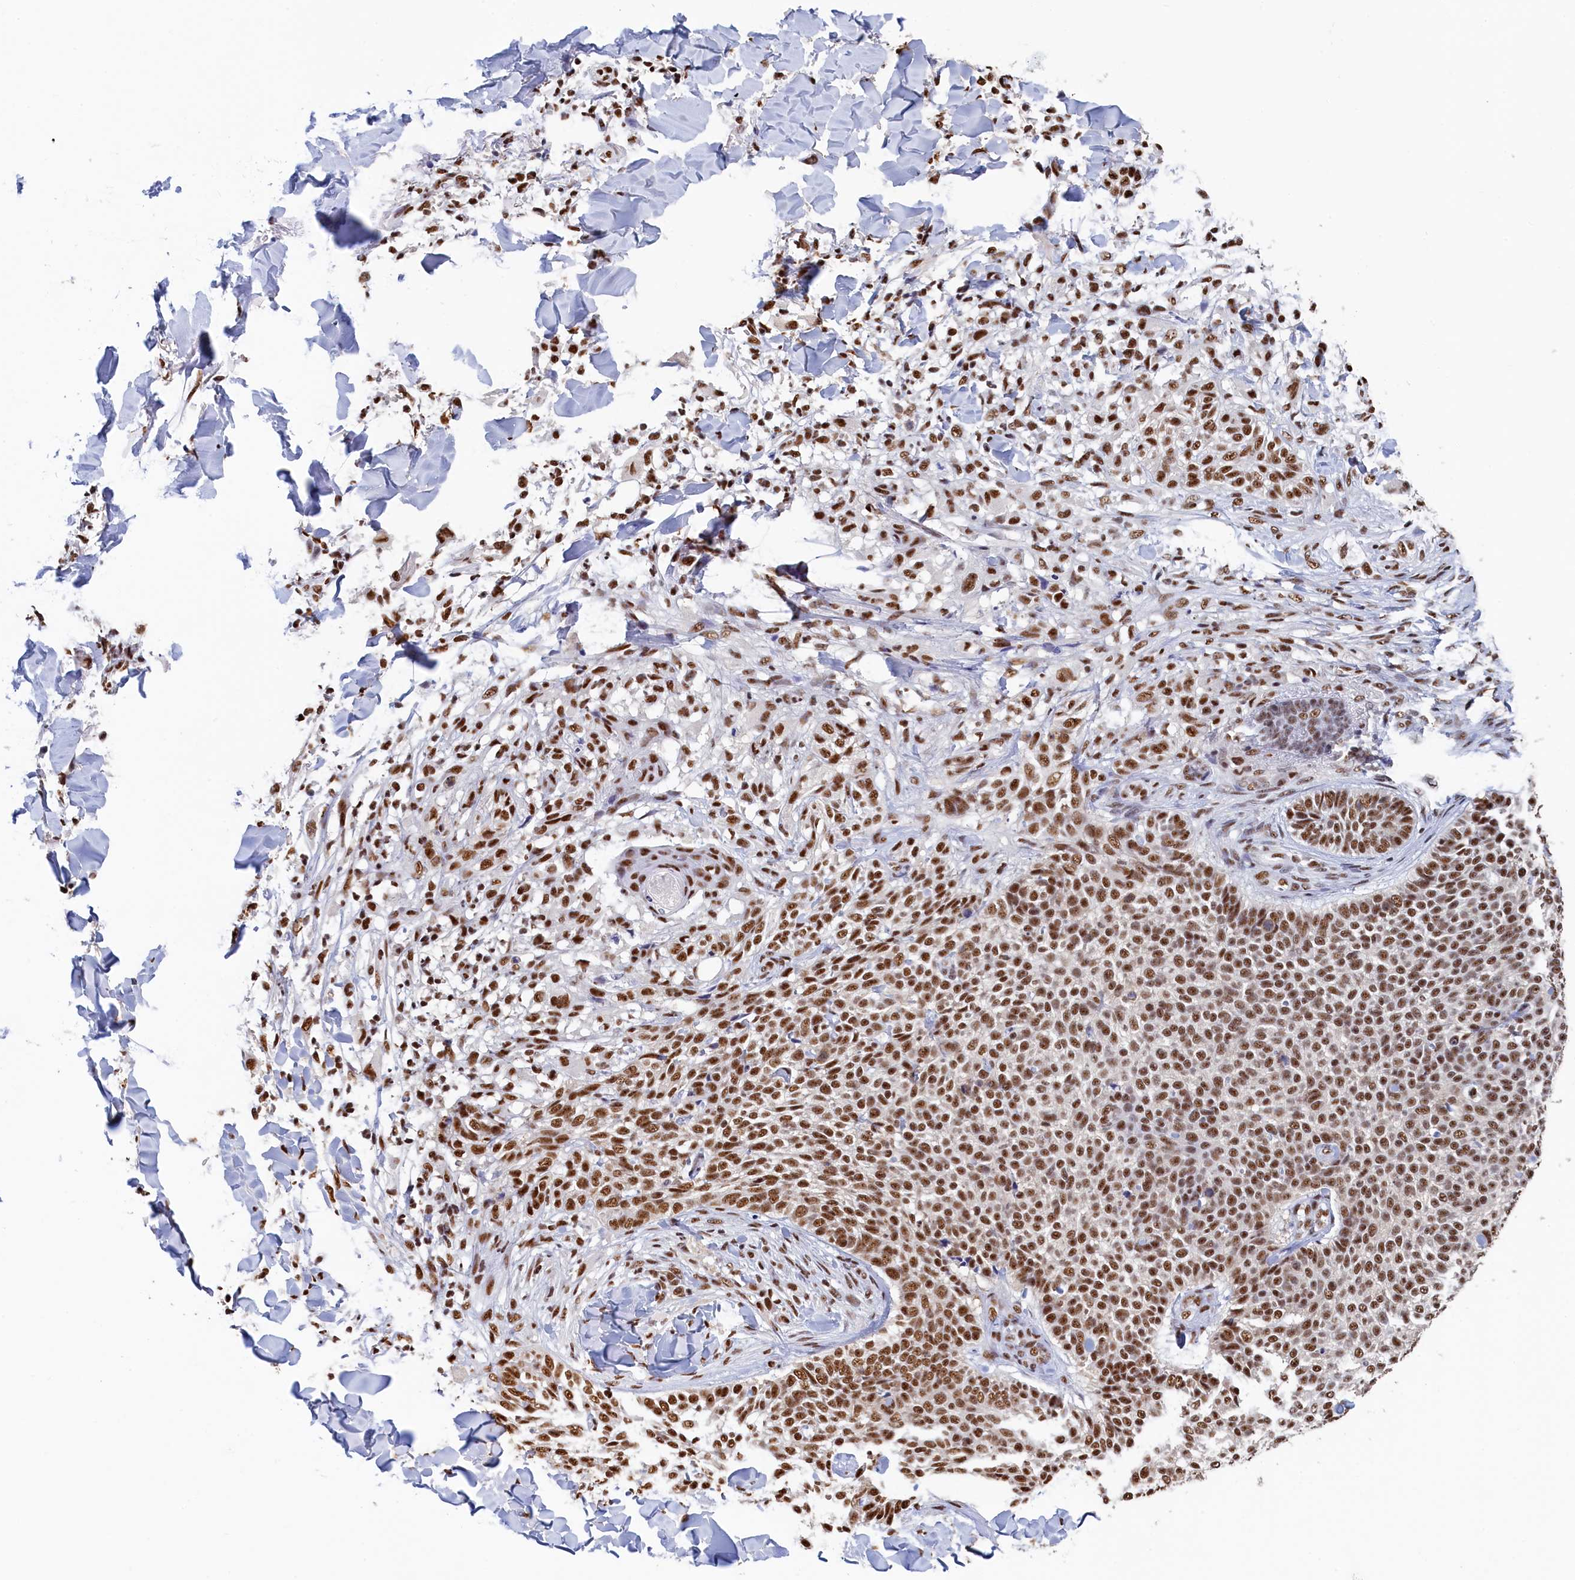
{"staining": {"intensity": "strong", "quantity": ">75%", "location": "nuclear"}, "tissue": "skin cancer", "cell_type": "Tumor cells", "image_type": "cancer", "snomed": [{"axis": "morphology", "description": "Normal tissue, NOS"}, {"axis": "morphology", "description": "Basal cell carcinoma"}, {"axis": "topography", "description": "Skin"}], "caption": "A high-resolution image shows IHC staining of basal cell carcinoma (skin), which displays strong nuclear expression in approximately >75% of tumor cells.", "gene": "MOSPD3", "patient": {"sex": "male", "age": 67}}